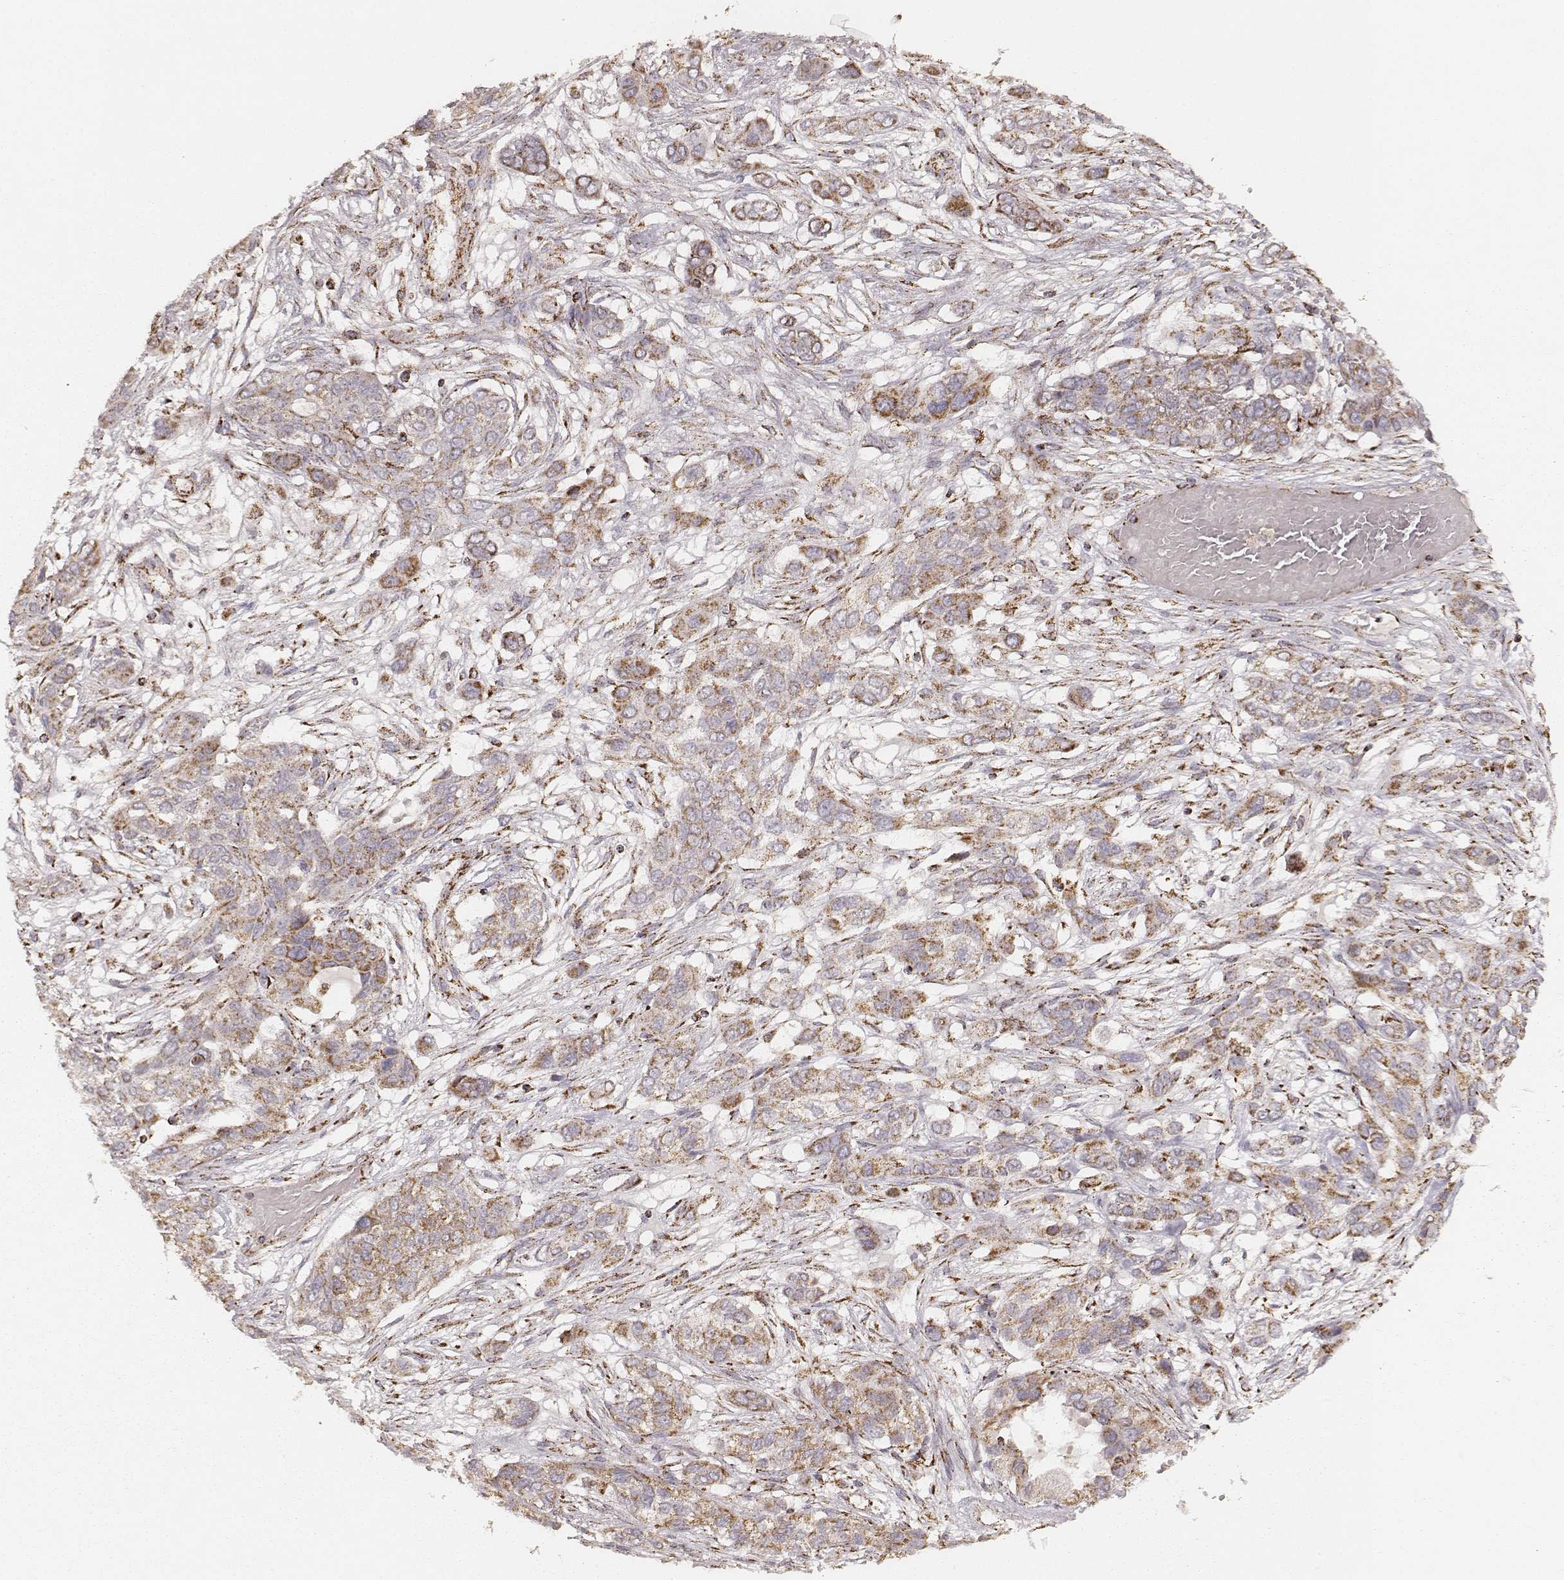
{"staining": {"intensity": "moderate", "quantity": ">75%", "location": "cytoplasmic/membranous"}, "tissue": "lung cancer", "cell_type": "Tumor cells", "image_type": "cancer", "snomed": [{"axis": "morphology", "description": "Squamous cell carcinoma, NOS"}, {"axis": "topography", "description": "Lung"}], "caption": "Squamous cell carcinoma (lung) stained with a protein marker shows moderate staining in tumor cells.", "gene": "CS", "patient": {"sex": "female", "age": 70}}